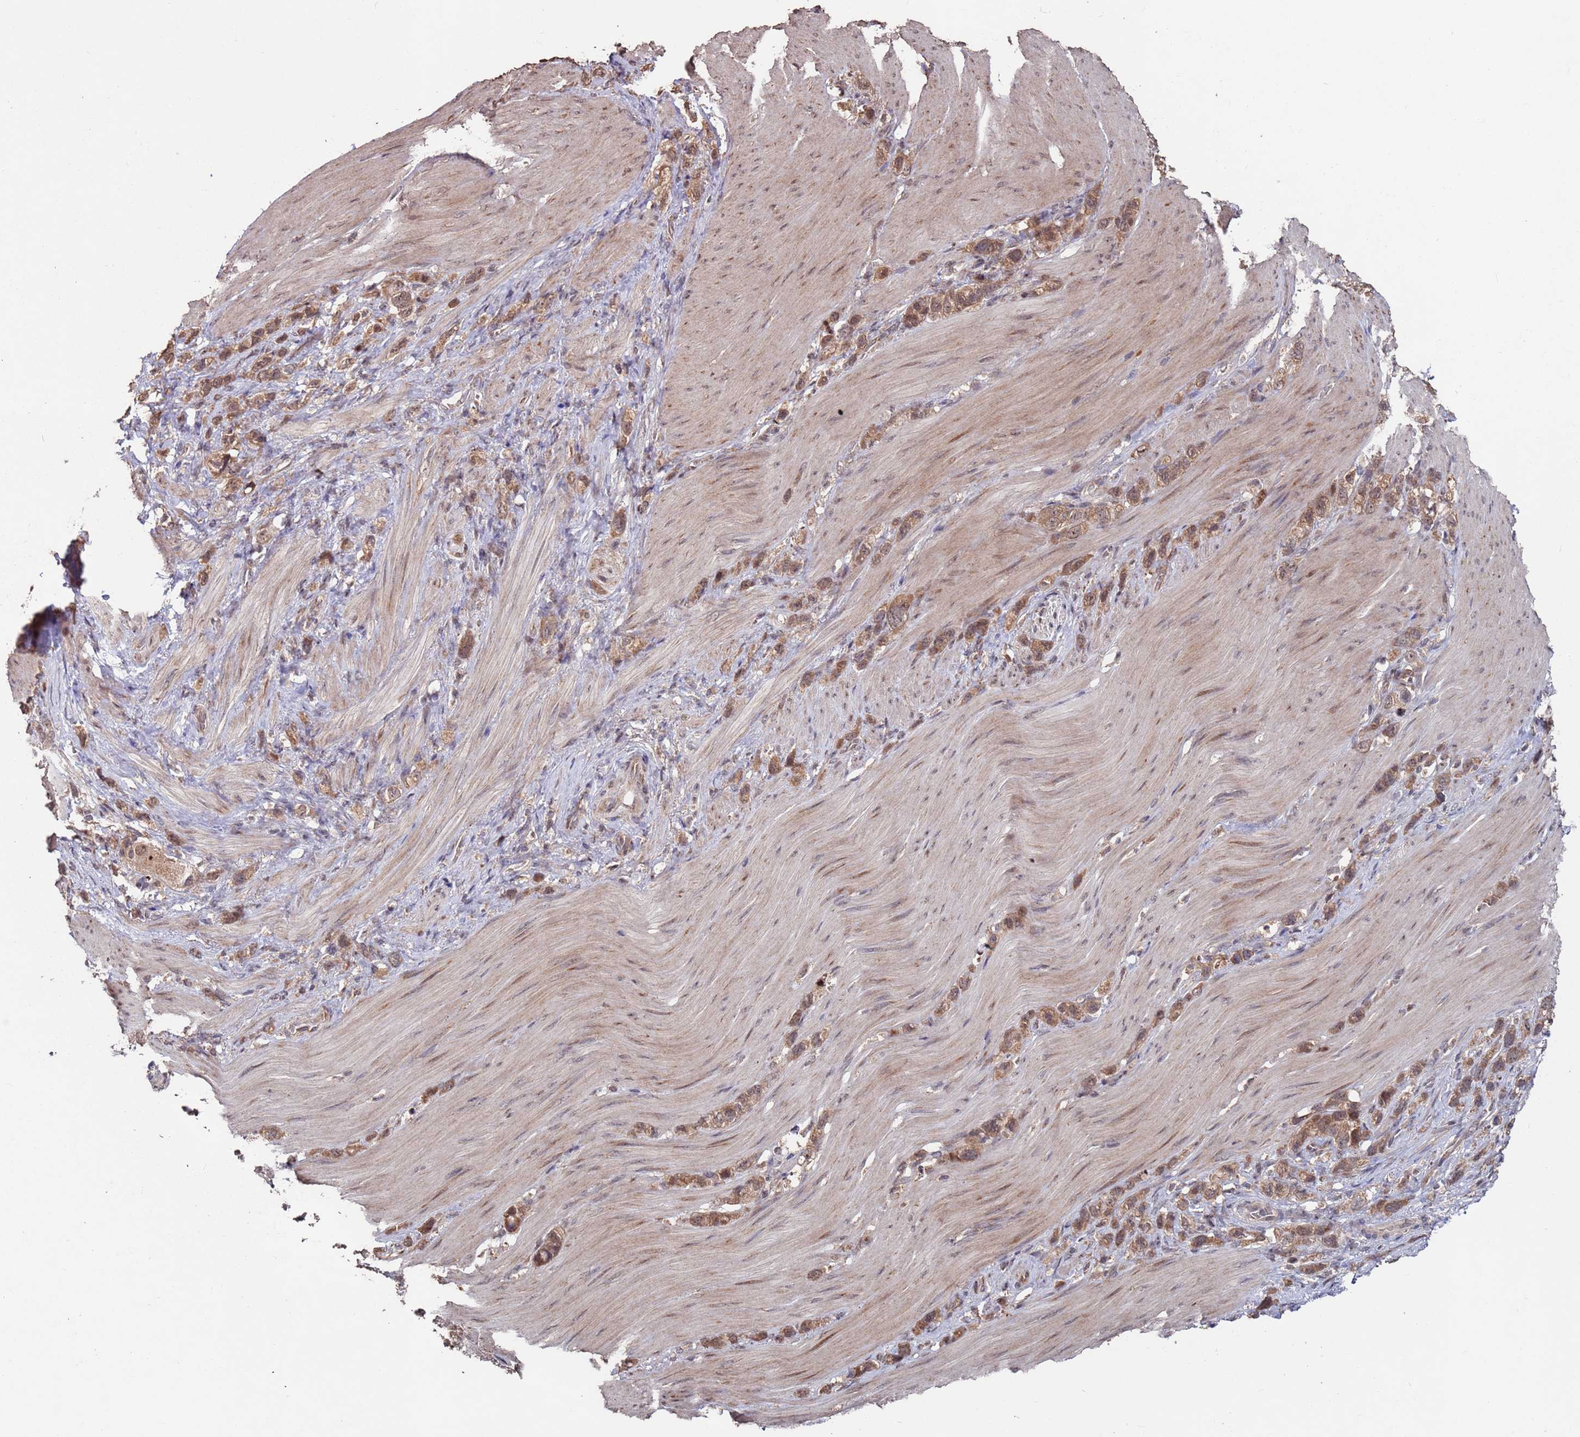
{"staining": {"intensity": "moderate", "quantity": ">75%", "location": "cytoplasmic/membranous,nuclear"}, "tissue": "stomach cancer", "cell_type": "Tumor cells", "image_type": "cancer", "snomed": [{"axis": "morphology", "description": "Adenocarcinoma, NOS"}, {"axis": "topography", "description": "Stomach"}], "caption": "About >75% of tumor cells in stomach cancer (adenocarcinoma) demonstrate moderate cytoplasmic/membranous and nuclear protein positivity as visualized by brown immunohistochemical staining.", "gene": "PRR7", "patient": {"sex": "female", "age": 65}}